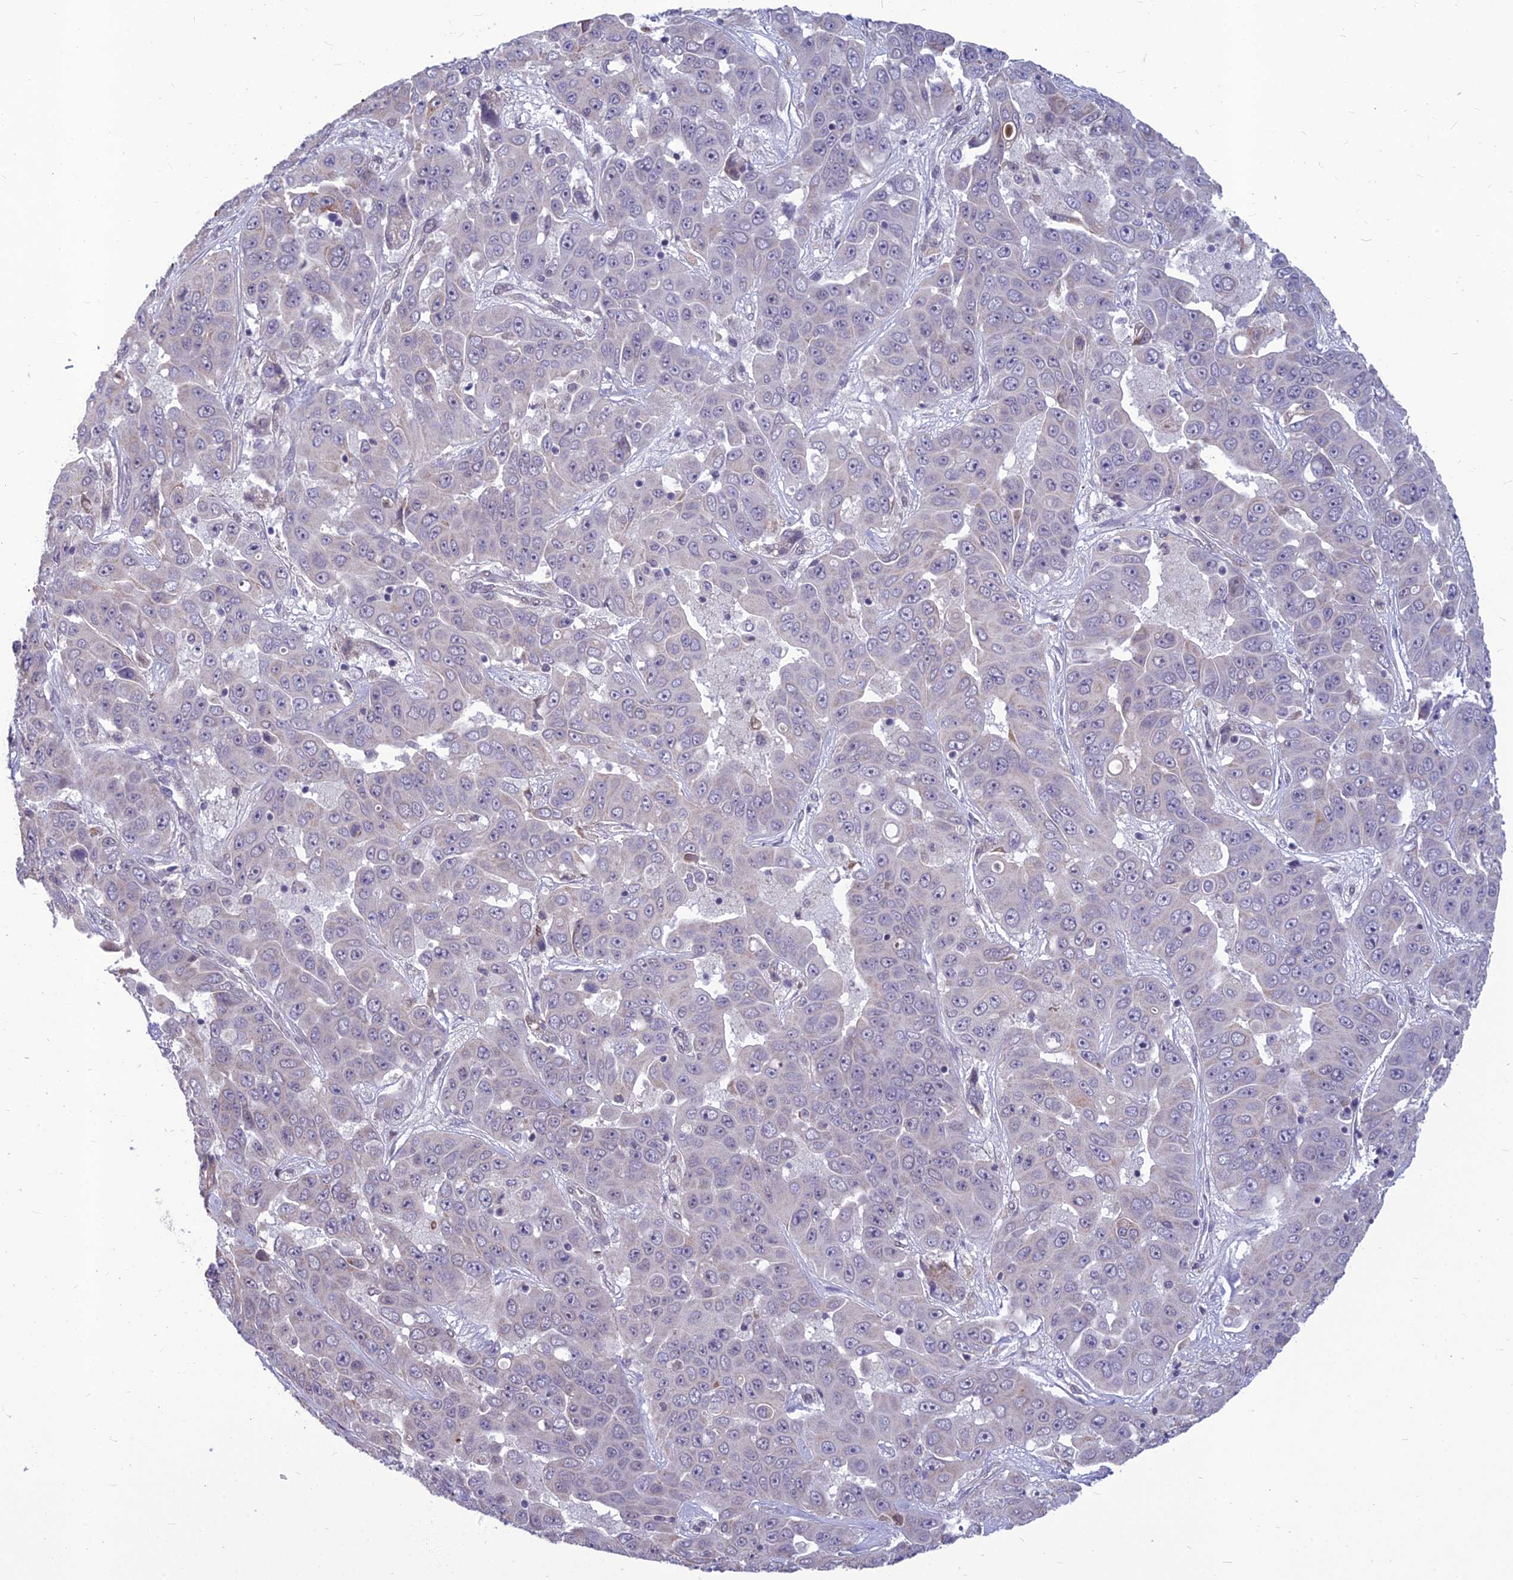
{"staining": {"intensity": "negative", "quantity": "none", "location": "none"}, "tissue": "liver cancer", "cell_type": "Tumor cells", "image_type": "cancer", "snomed": [{"axis": "morphology", "description": "Cholangiocarcinoma"}, {"axis": "topography", "description": "Liver"}], "caption": "Tumor cells show no significant expression in liver cancer (cholangiocarcinoma).", "gene": "FBRS", "patient": {"sex": "female", "age": 52}}